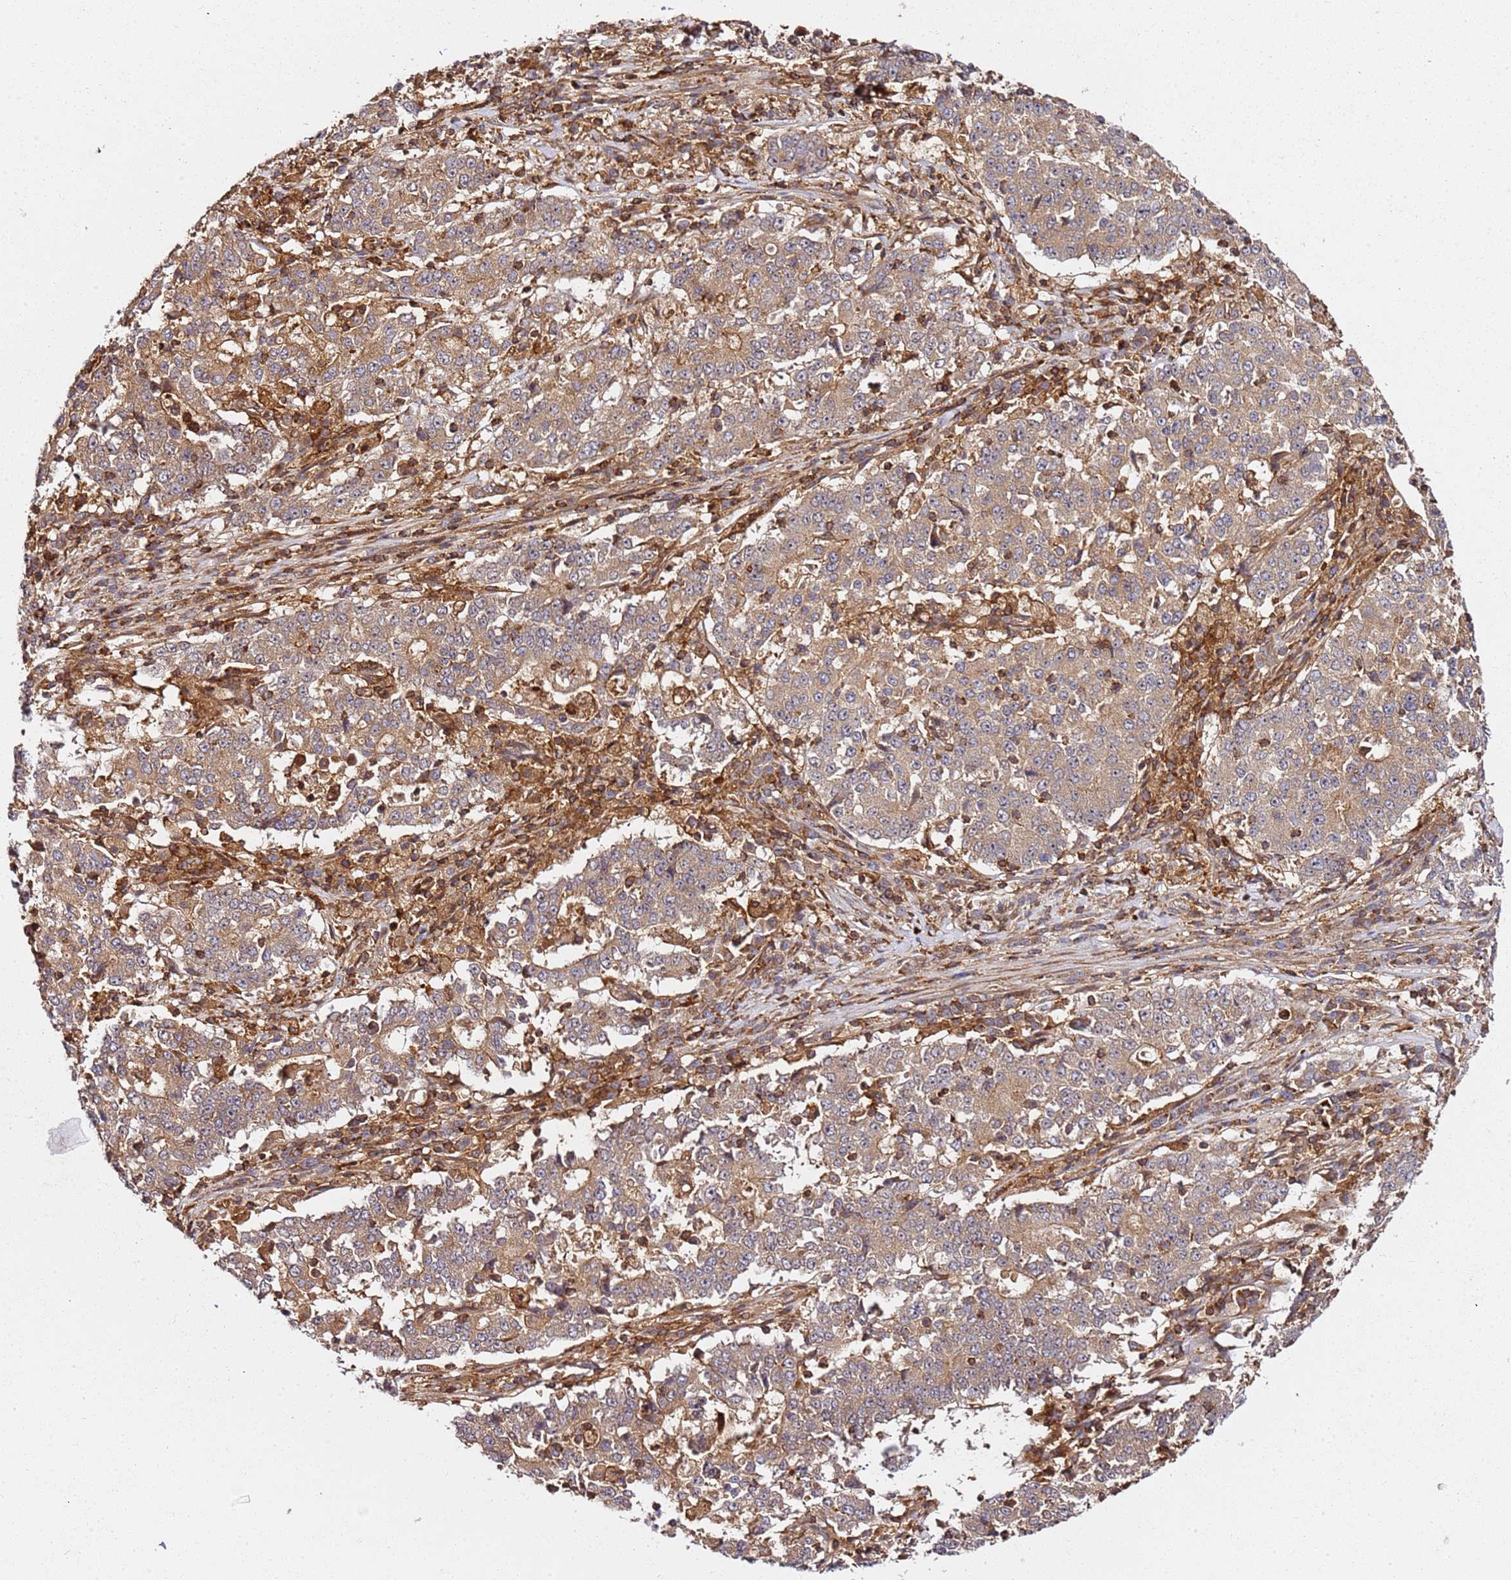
{"staining": {"intensity": "weak", "quantity": ">75%", "location": "cytoplasmic/membranous"}, "tissue": "stomach cancer", "cell_type": "Tumor cells", "image_type": "cancer", "snomed": [{"axis": "morphology", "description": "Adenocarcinoma, NOS"}, {"axis": "topography", "description": "Stomach"}], "caption": "Immunohistochemistry (IHC) (DAB) staining of stomach cancer (adenocarcinoma) reveals weak cytoplasmic/membranous protein staining in approximately >75% of tumor cells.", "gene": "PRMT7", "patient": {"sex": "male", "age": 59}}